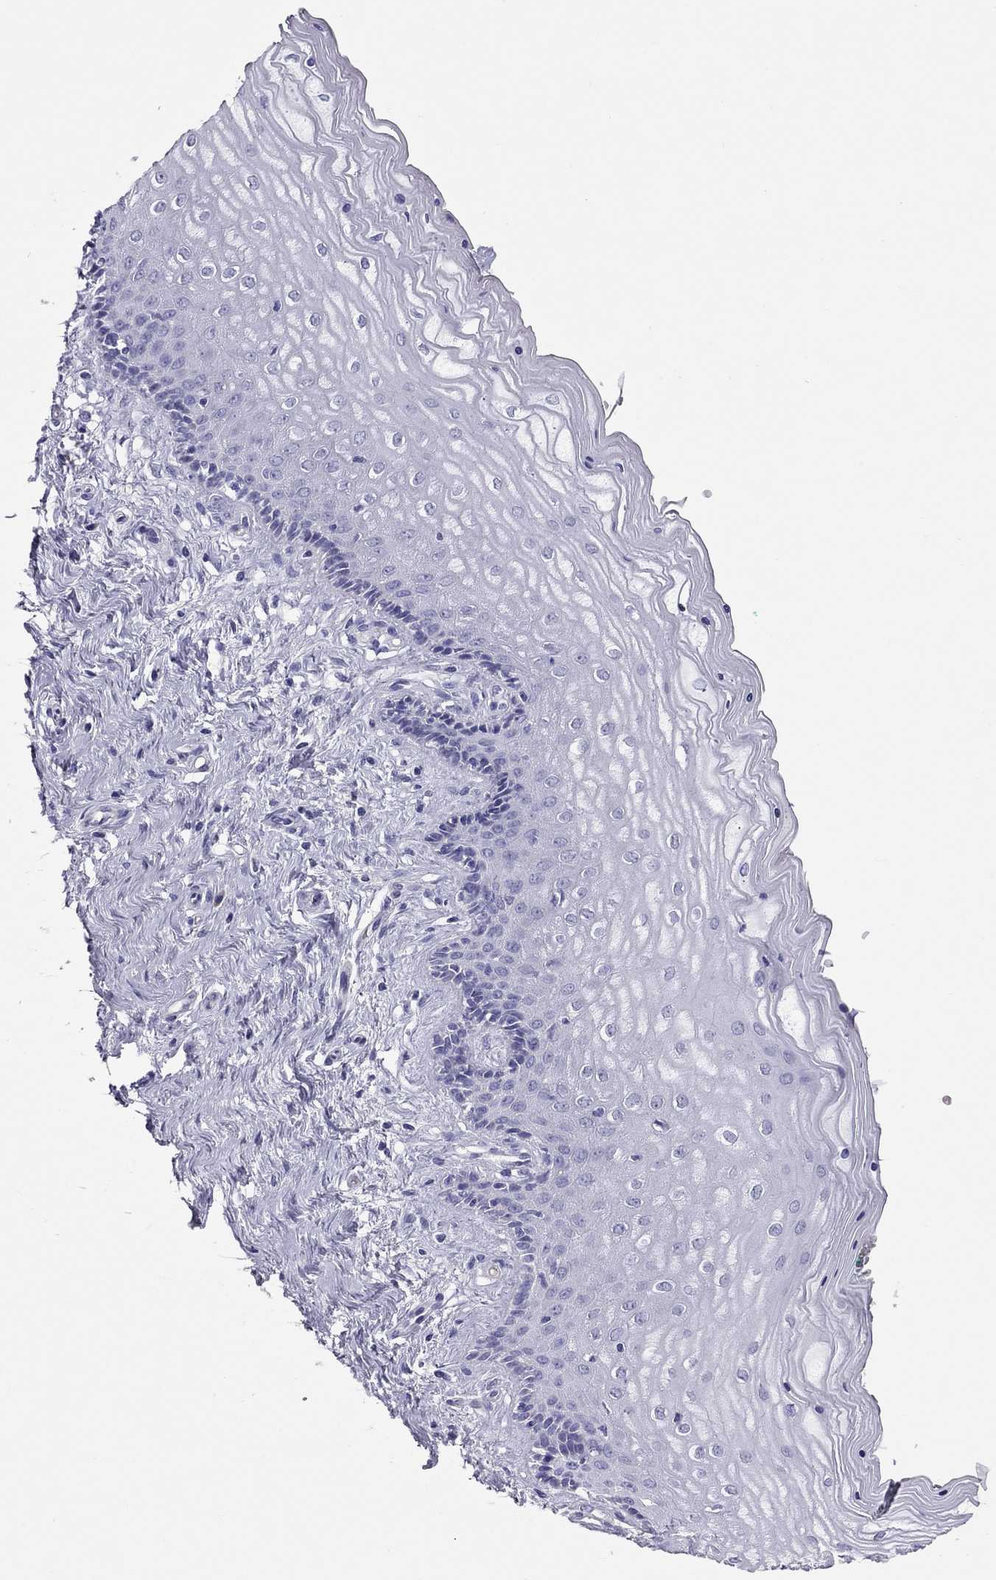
{"staining": {"intensity": "negative", "quantity": "none", "location": "none"}, "tissue": "vagina", "cell_type": "Squamous epithelial cells", "image_type": "normal", "snomed": [{"axis": "morphology", "description": "Normal tissue, NOS"}, {"axis": "topography", "description": "Vagina"}], "caption": "DAB immunohistochemical staining of unremarkable vagina shows no significant staining in squamous epithelial cells.", "gene": "FRMD1", "patient": {"sex": "female", "age": 45}}